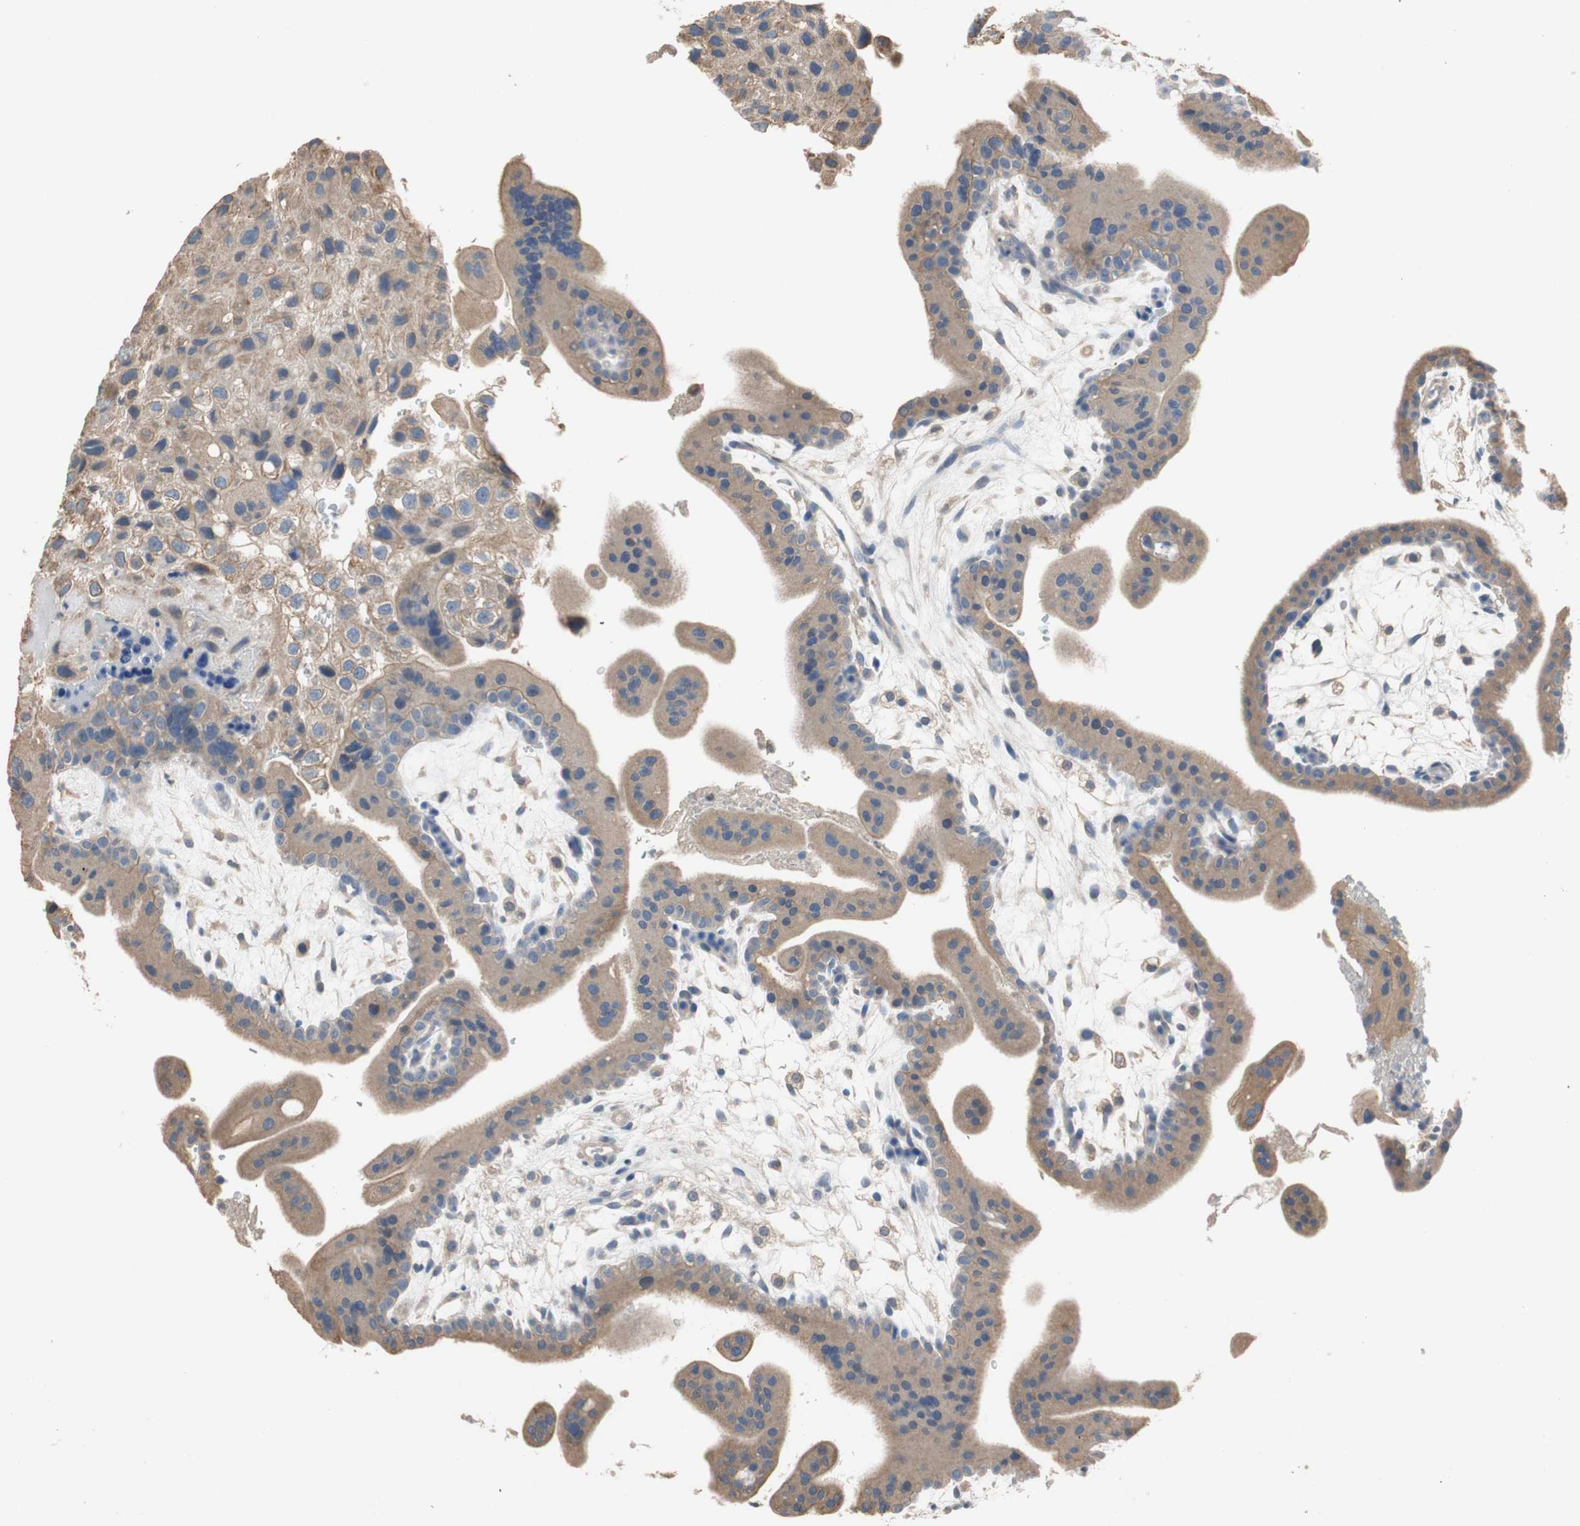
{"staining": {"intensity": "weak", "quantity": ">75%", "location": "cytoplasmic/membranous"}, "tissue": "placenta", "cell_type": "Trophoblastic cells", "image_type": "normal", "snomed": [{"axis": "morphology", "description": "Normal tissue, NOS"}, {"axis": "topography", "description": "Placenta"}], "caption": "About >75% of trophoblastic cells in benign human placenta exhibit weak cytoplasmic/membranous protein positivity as visualized by brown immunohistochemical staining.", "gene": "ADAP1", "patient": {"sex": "female", "age": 35}}